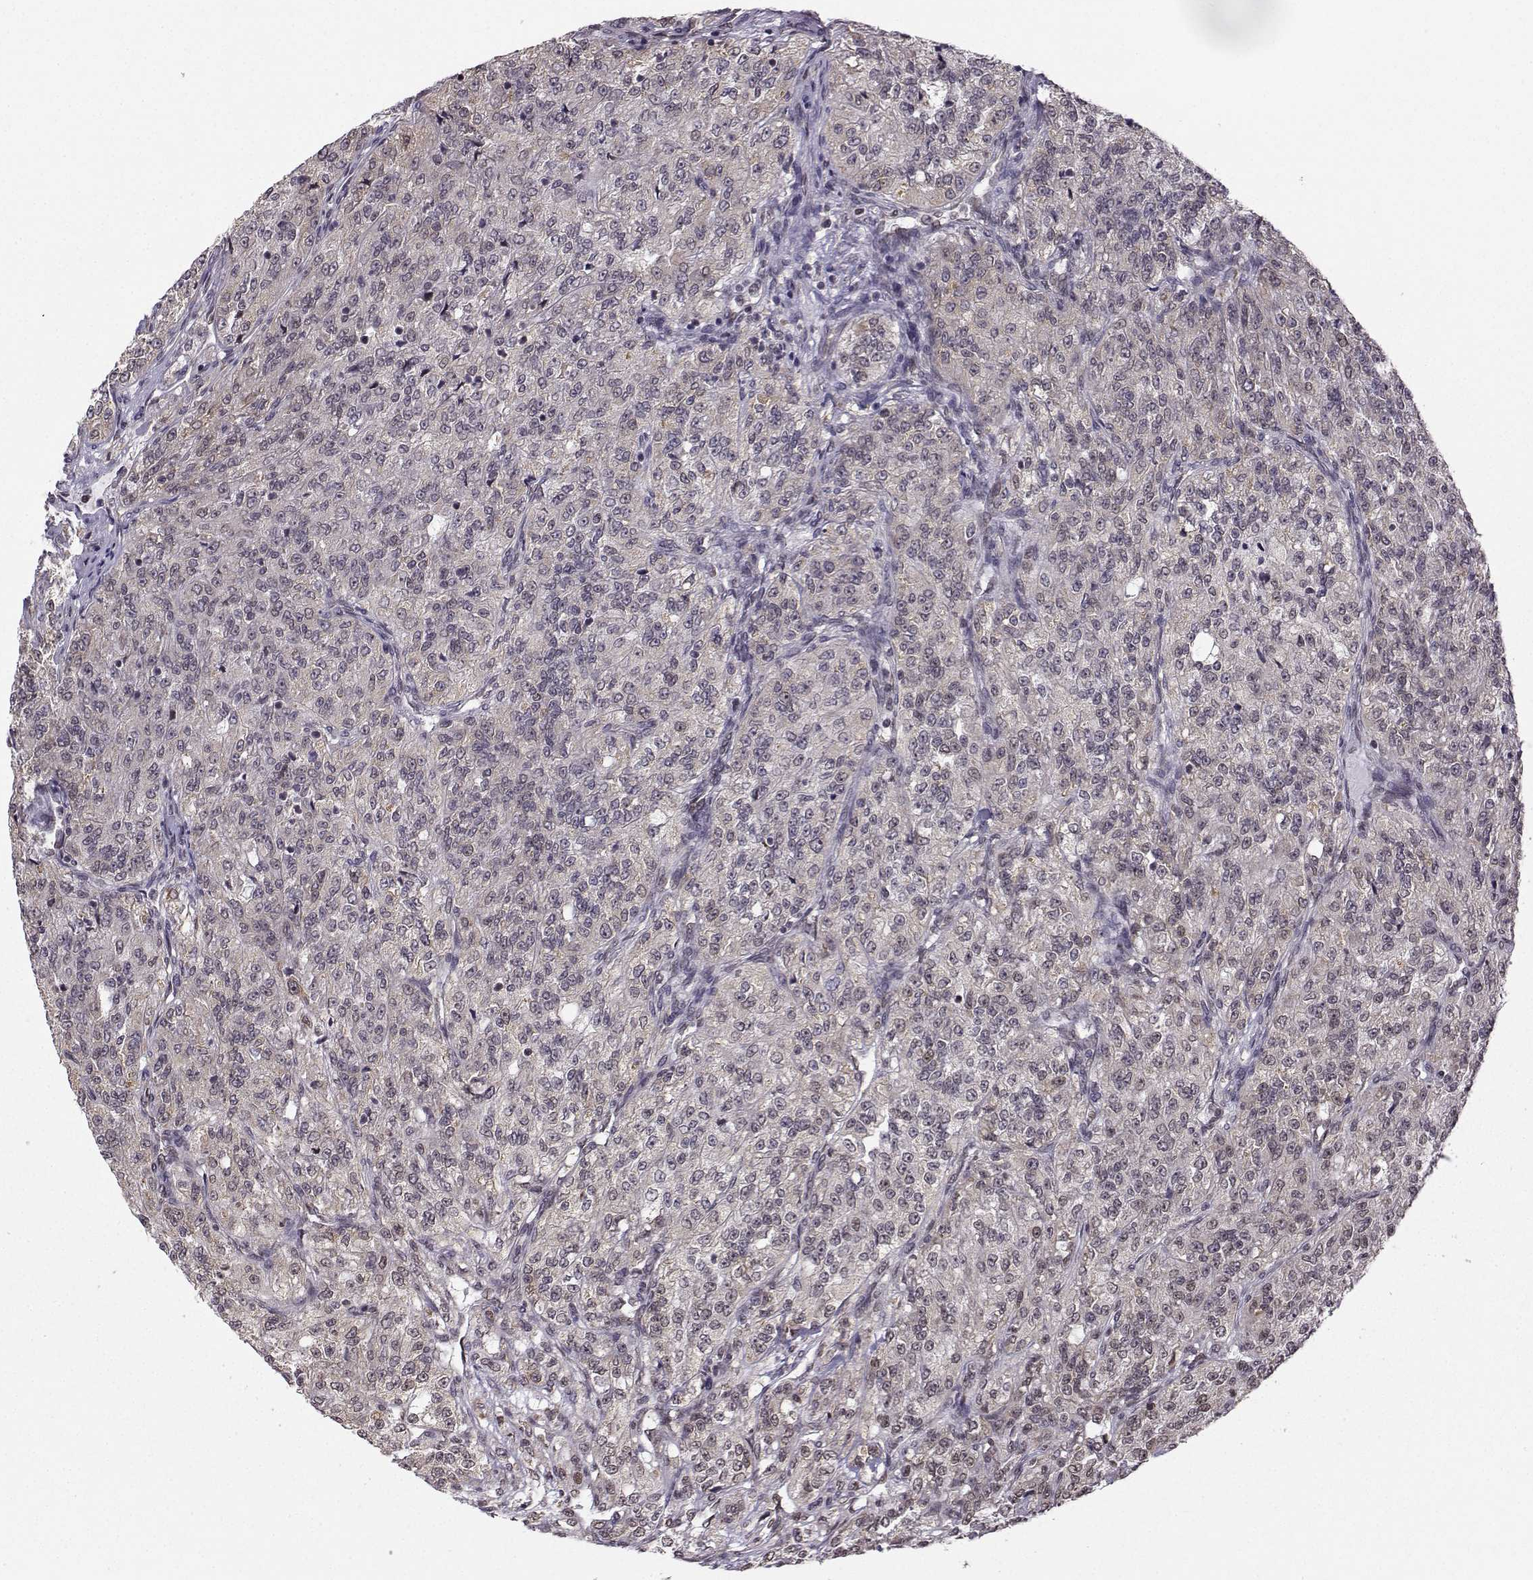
{"staining": {"intensity": "negative", "quantity": "none", "location": "none"}, "tissue": "renal cancer", "cell_type": "Tumor cells", "image_type": "cancer", "snomed": [{"axis": "morphology", "description": "Adenocarcinoma, NOS"}, {"axis": "topography", "description": "Kidney"}], "caption": "Immunohistochemical staining of human adenocarcinoma (renal) exhibits no significant positivity in tumor cells.", "gene": "EZH1", "patient": {"sex": "female", "age": 63}}